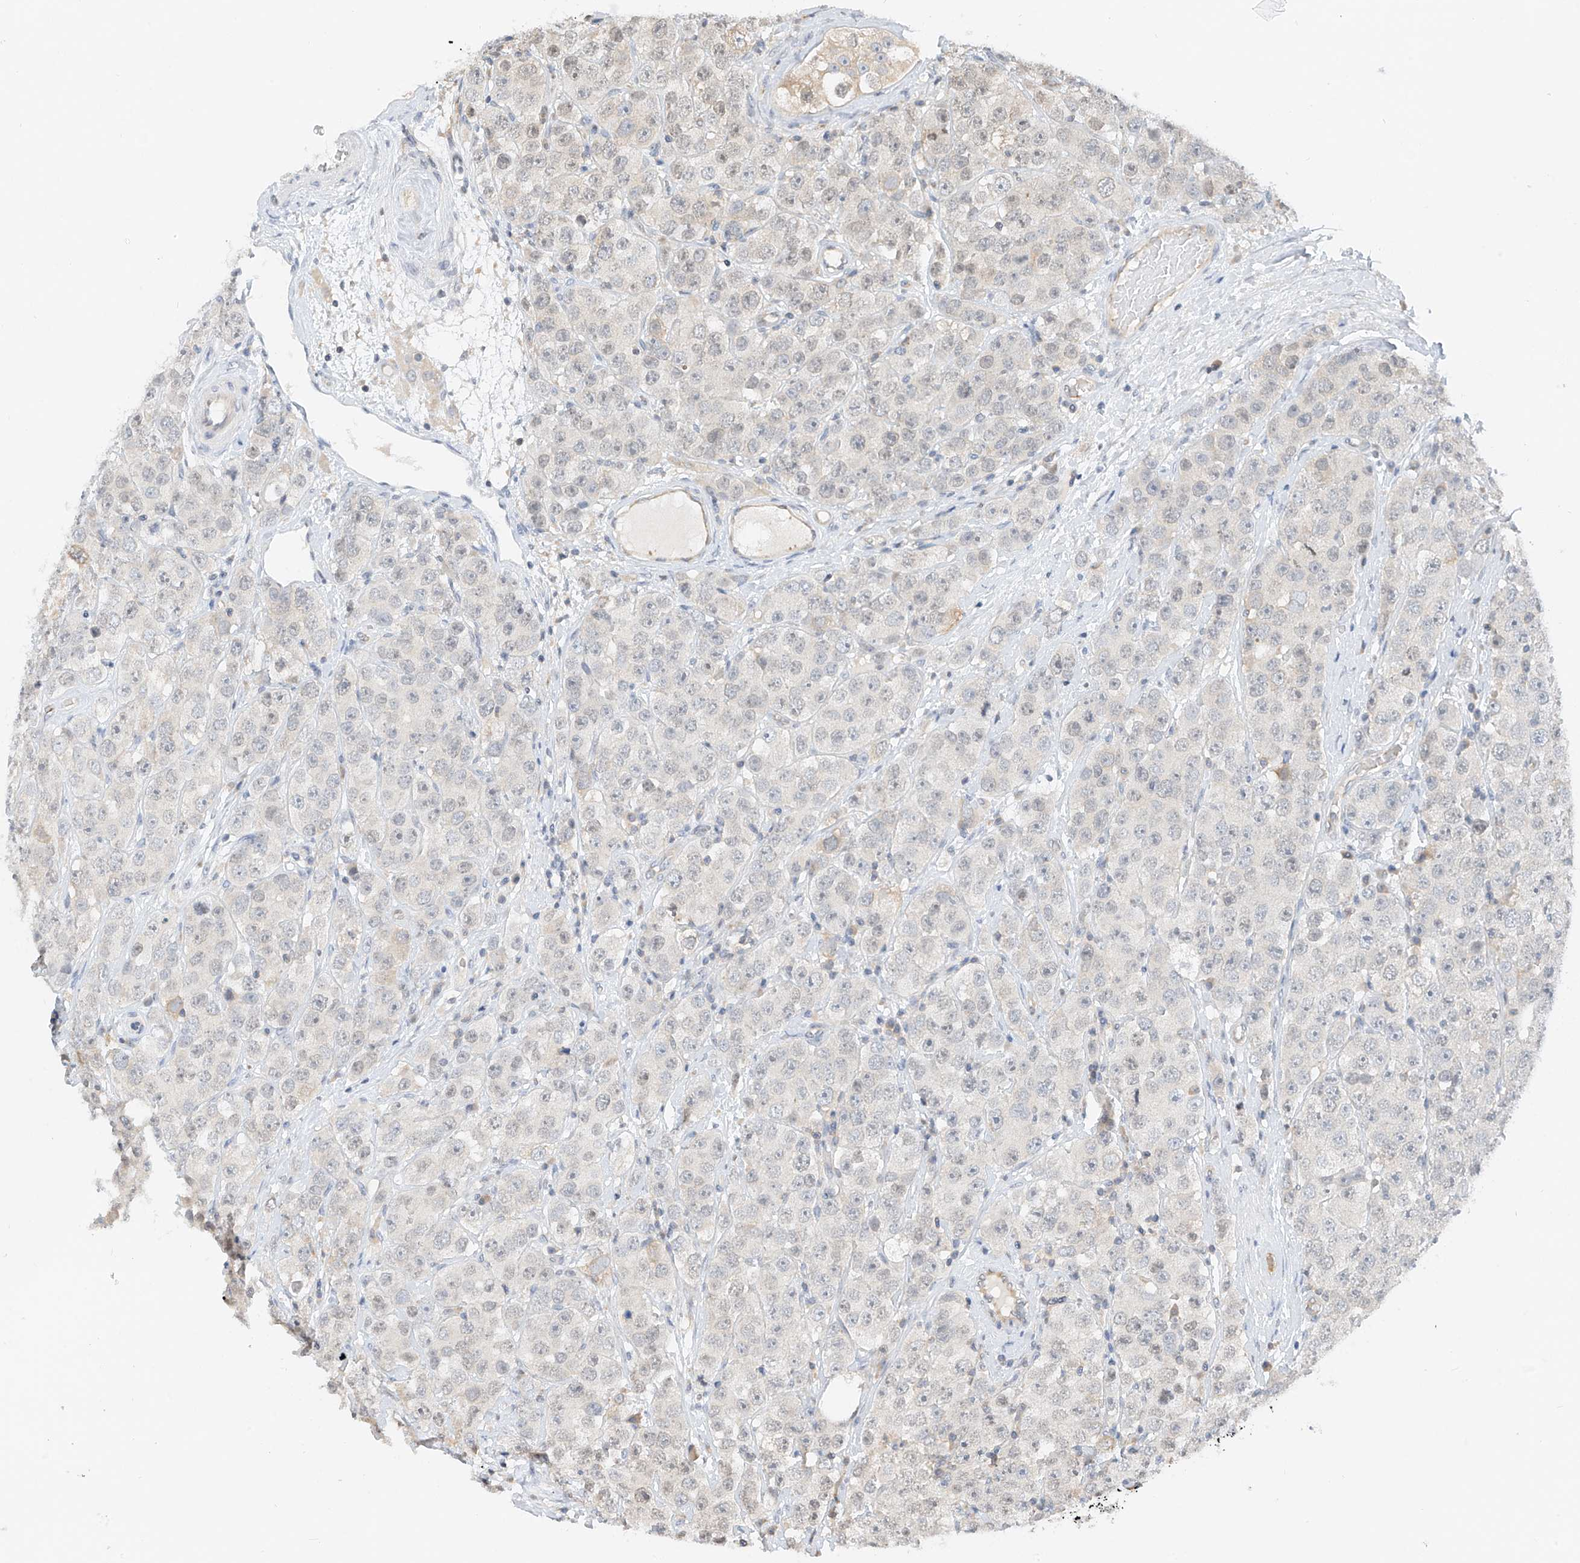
{"staining": {"intensity": "negative", "quantity": "none", "location": "none"}, "tissue": "testis cancer", "cell_type": "Tumor cells", "image_type": "cancer", "snomed": [{"axis": "morphology", "description": "Seminoma, NOS"}, {"axis": "topography", "description": "Testis"}], "caption": "Immunohistochemical staining of testis cancer shows no significant staining in tumor cells.", "gene": "PPA2", "patient": {"sex": "male", "age": 28}}